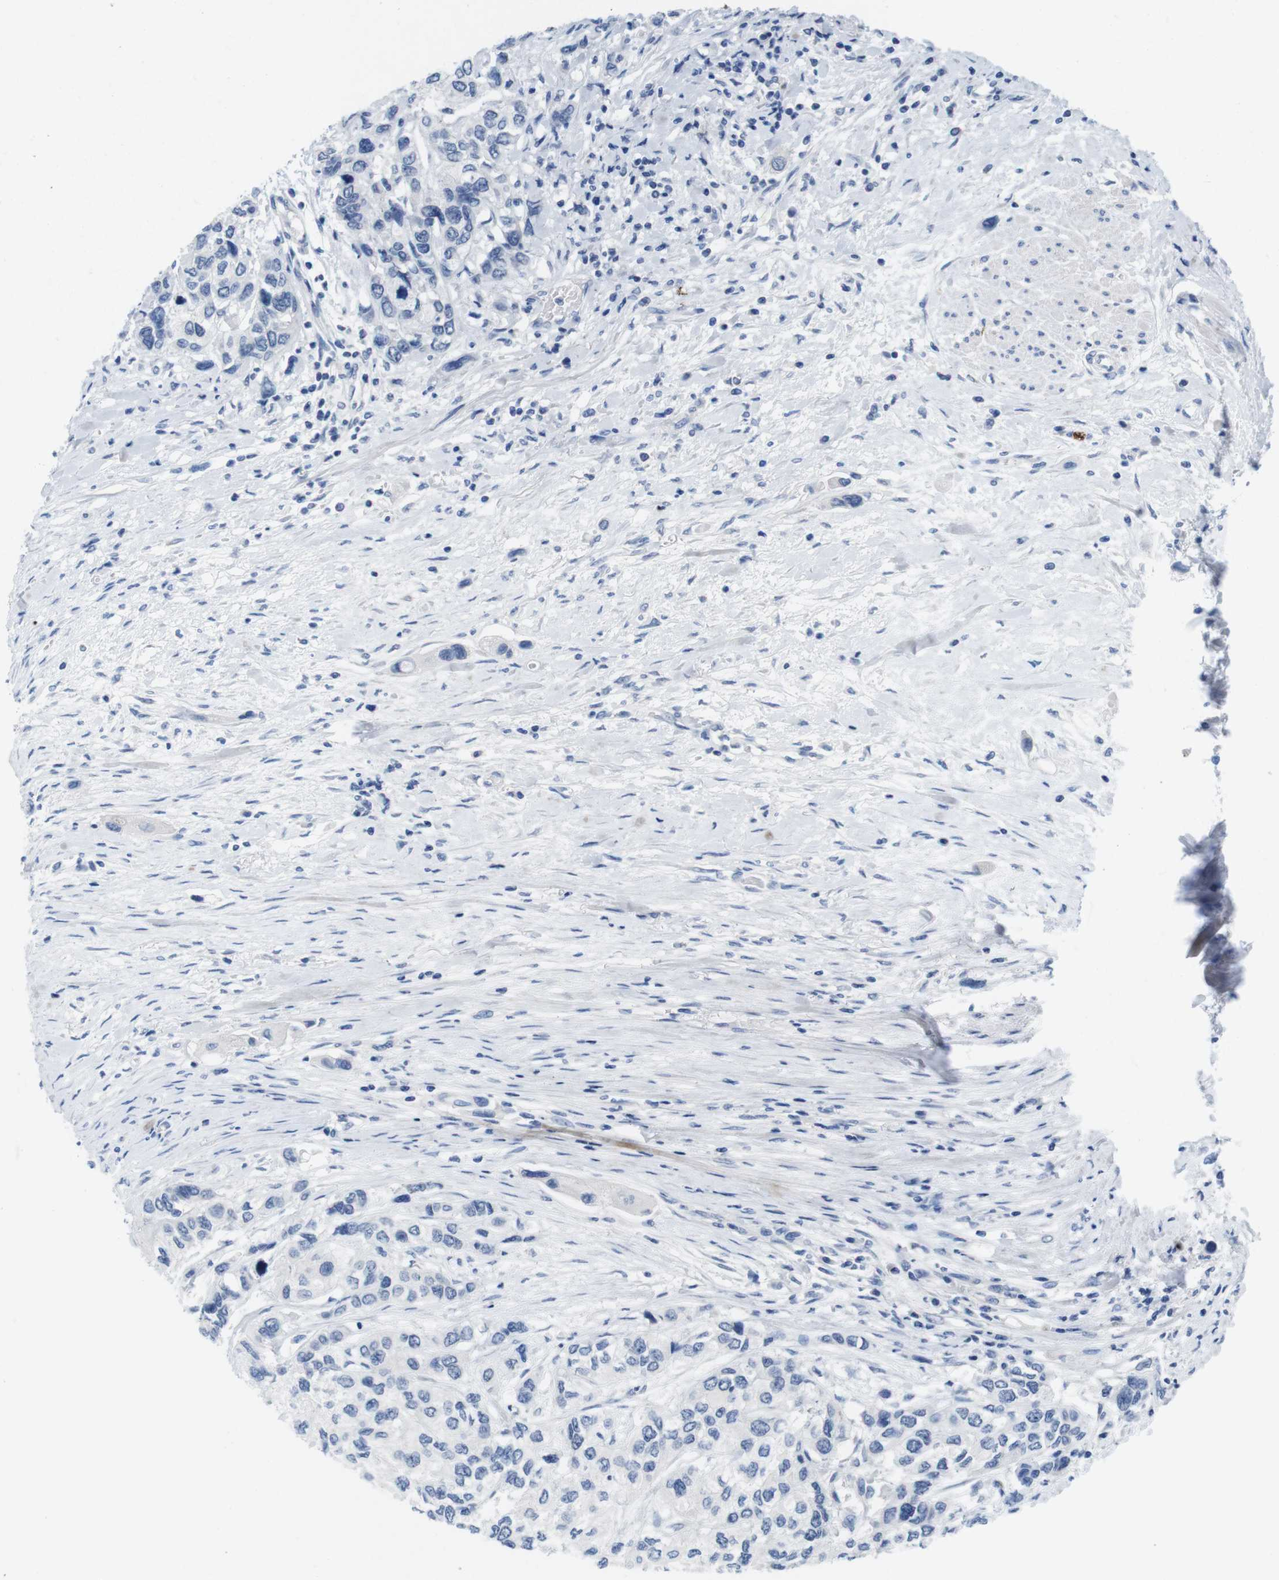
{"staining": {"intensity": "negative", "quantity": "none", "location": "none"}, "tissue": "urothelial cancer", "cell_type": "Tumor cells", "image_type": "cancer", "snomed": [{"axis": "morphology", "description": "Urothelial carcinoma, High grade"}, {"axis": "topography", "description": "Urinary bladder"}], "caption": "Human urothelial carcinoma (high-grade) stained for a protein using immunohistochemistry displays no staining in tumor cells.", "gene": "MAP6", "patient": {"sex": "female", "age": 56}}